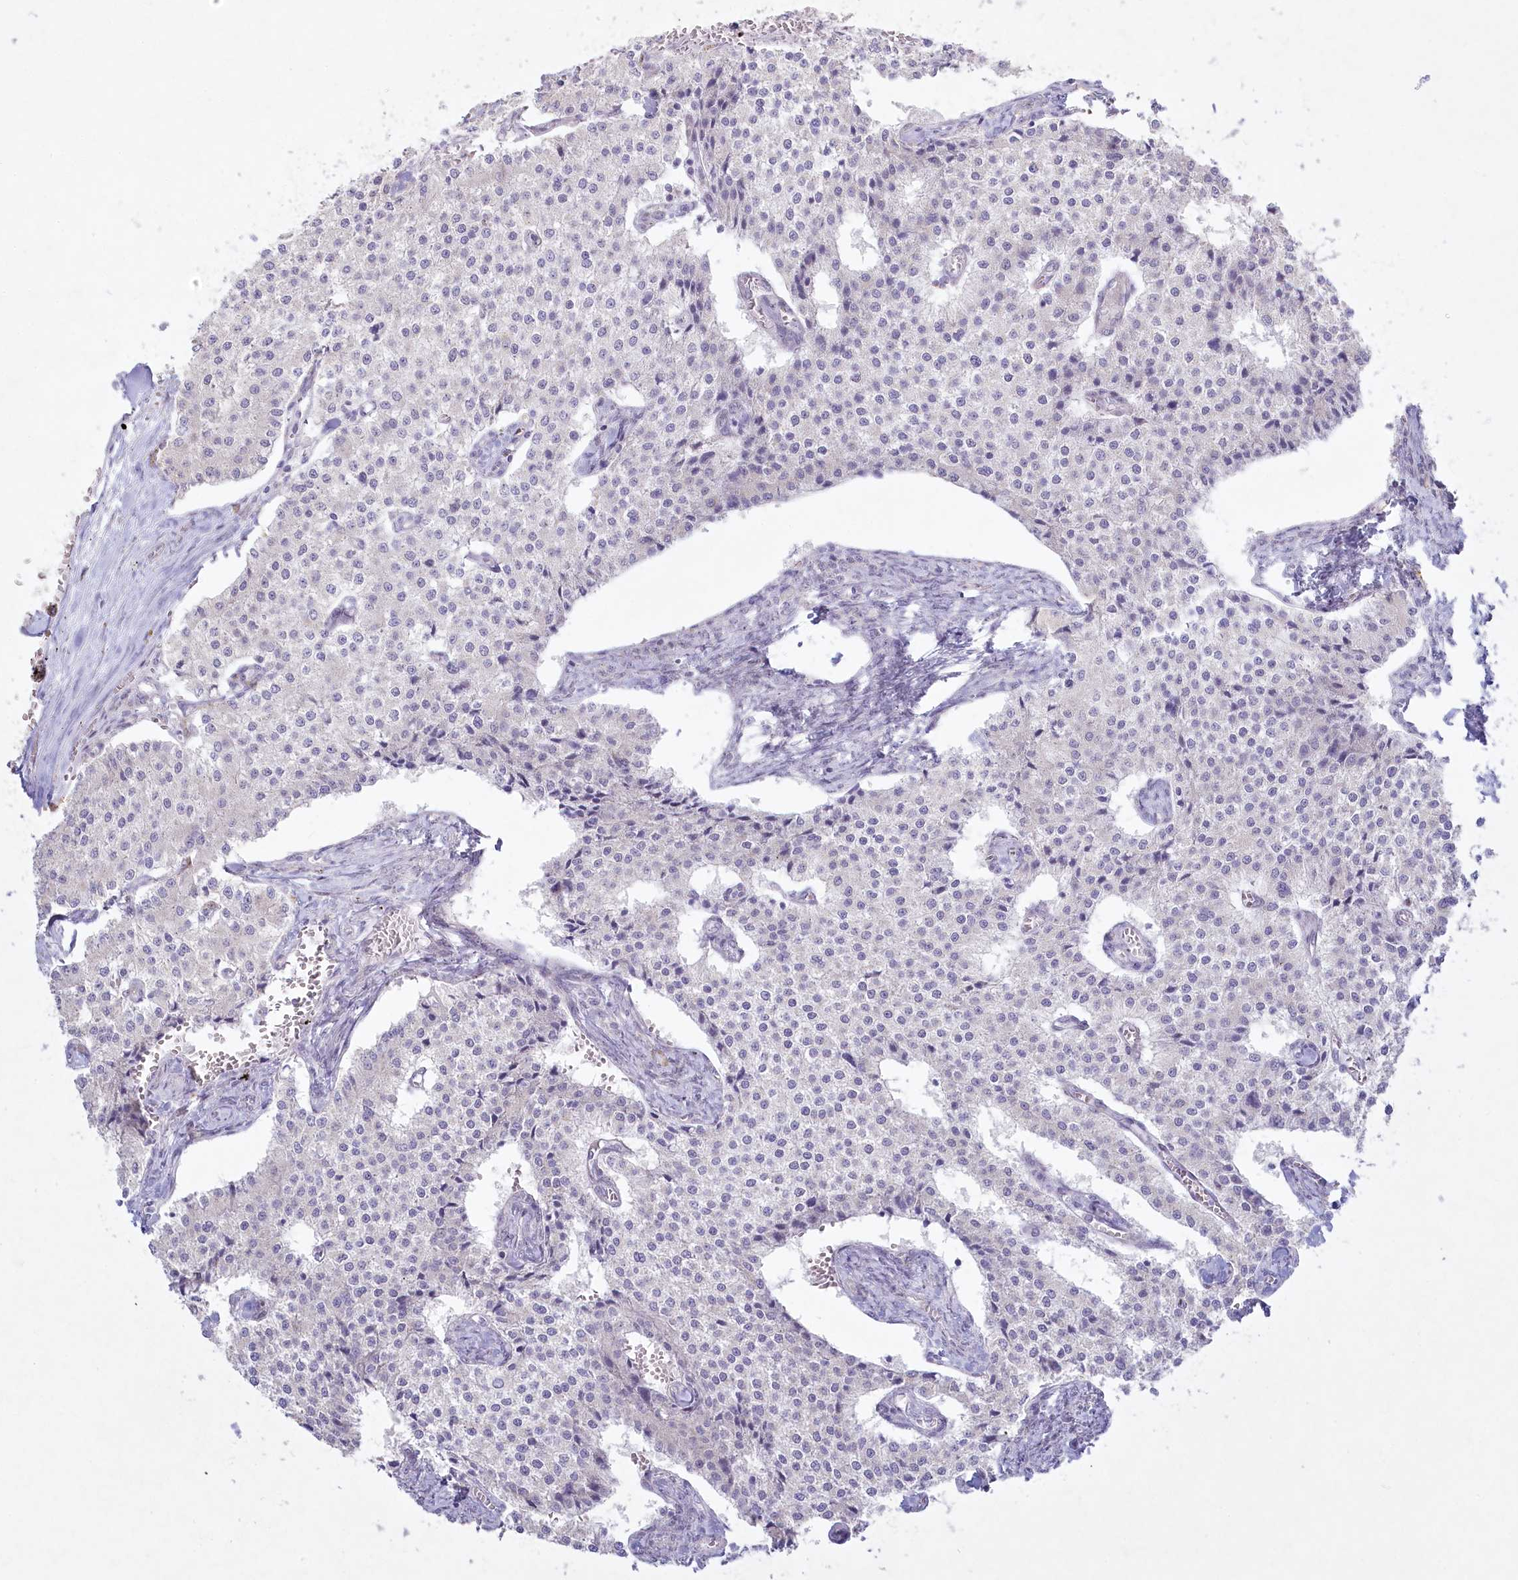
{"staining": {"intensity": "negative", "quantity": "none", "location": "none"}, "tissue": "carcinoid", "cell_type": "Tumor cells", "image_type": "cancer", "snomed": [{"axis": "morphology", "description": "Carcinoid, malignant, NOS"}, {"axis": "topography", "description": "Colon"}], "caption": "The micrograph reveals no staining of tumor cells in carcinoid. (DAB IHC, high magnification).", "gene": "ABITRAM", "patient": {"sex": "female", "age": 52}}